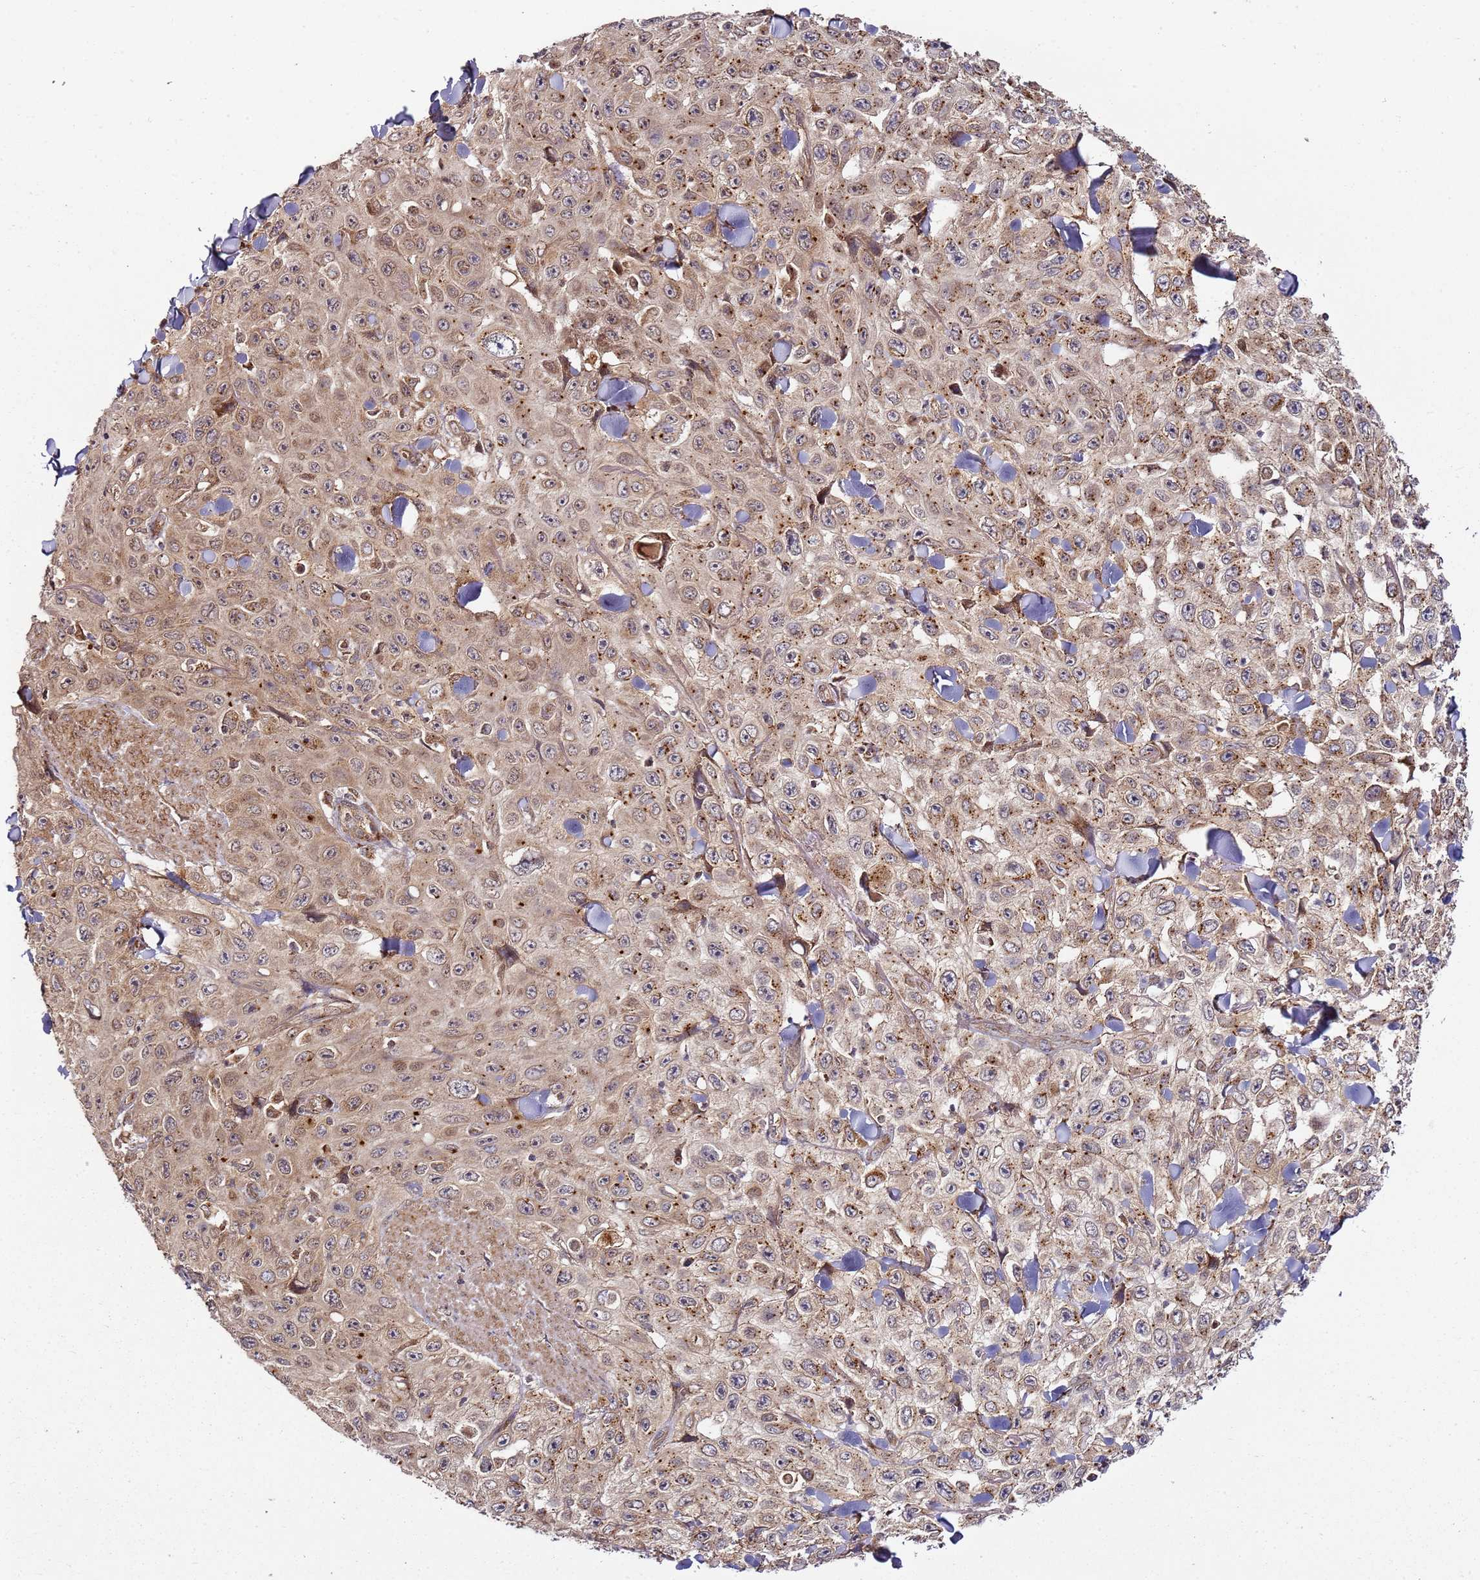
{"staining": {"intensity": "moderate", "quantity": ">75%", "location": "cytoplasmic/membranous"}, "tissue": "skin cancer", "cell_type": "Tumor cells", "image_type": "cancer", "snomed": [{"axis": "morphology", "description": "Squamous cell carcinoma, NOS"}, {"axis": "topography", "description": "Skin"}], "caption": "The micrograph reveals a brown stain indicating the presence of a protein in the cytoplasmic/membranous of tumor cells in skin squamous cell carcinoma.", "gene": "TM2D2", "patient": {"sex": "male", "age": 82}}